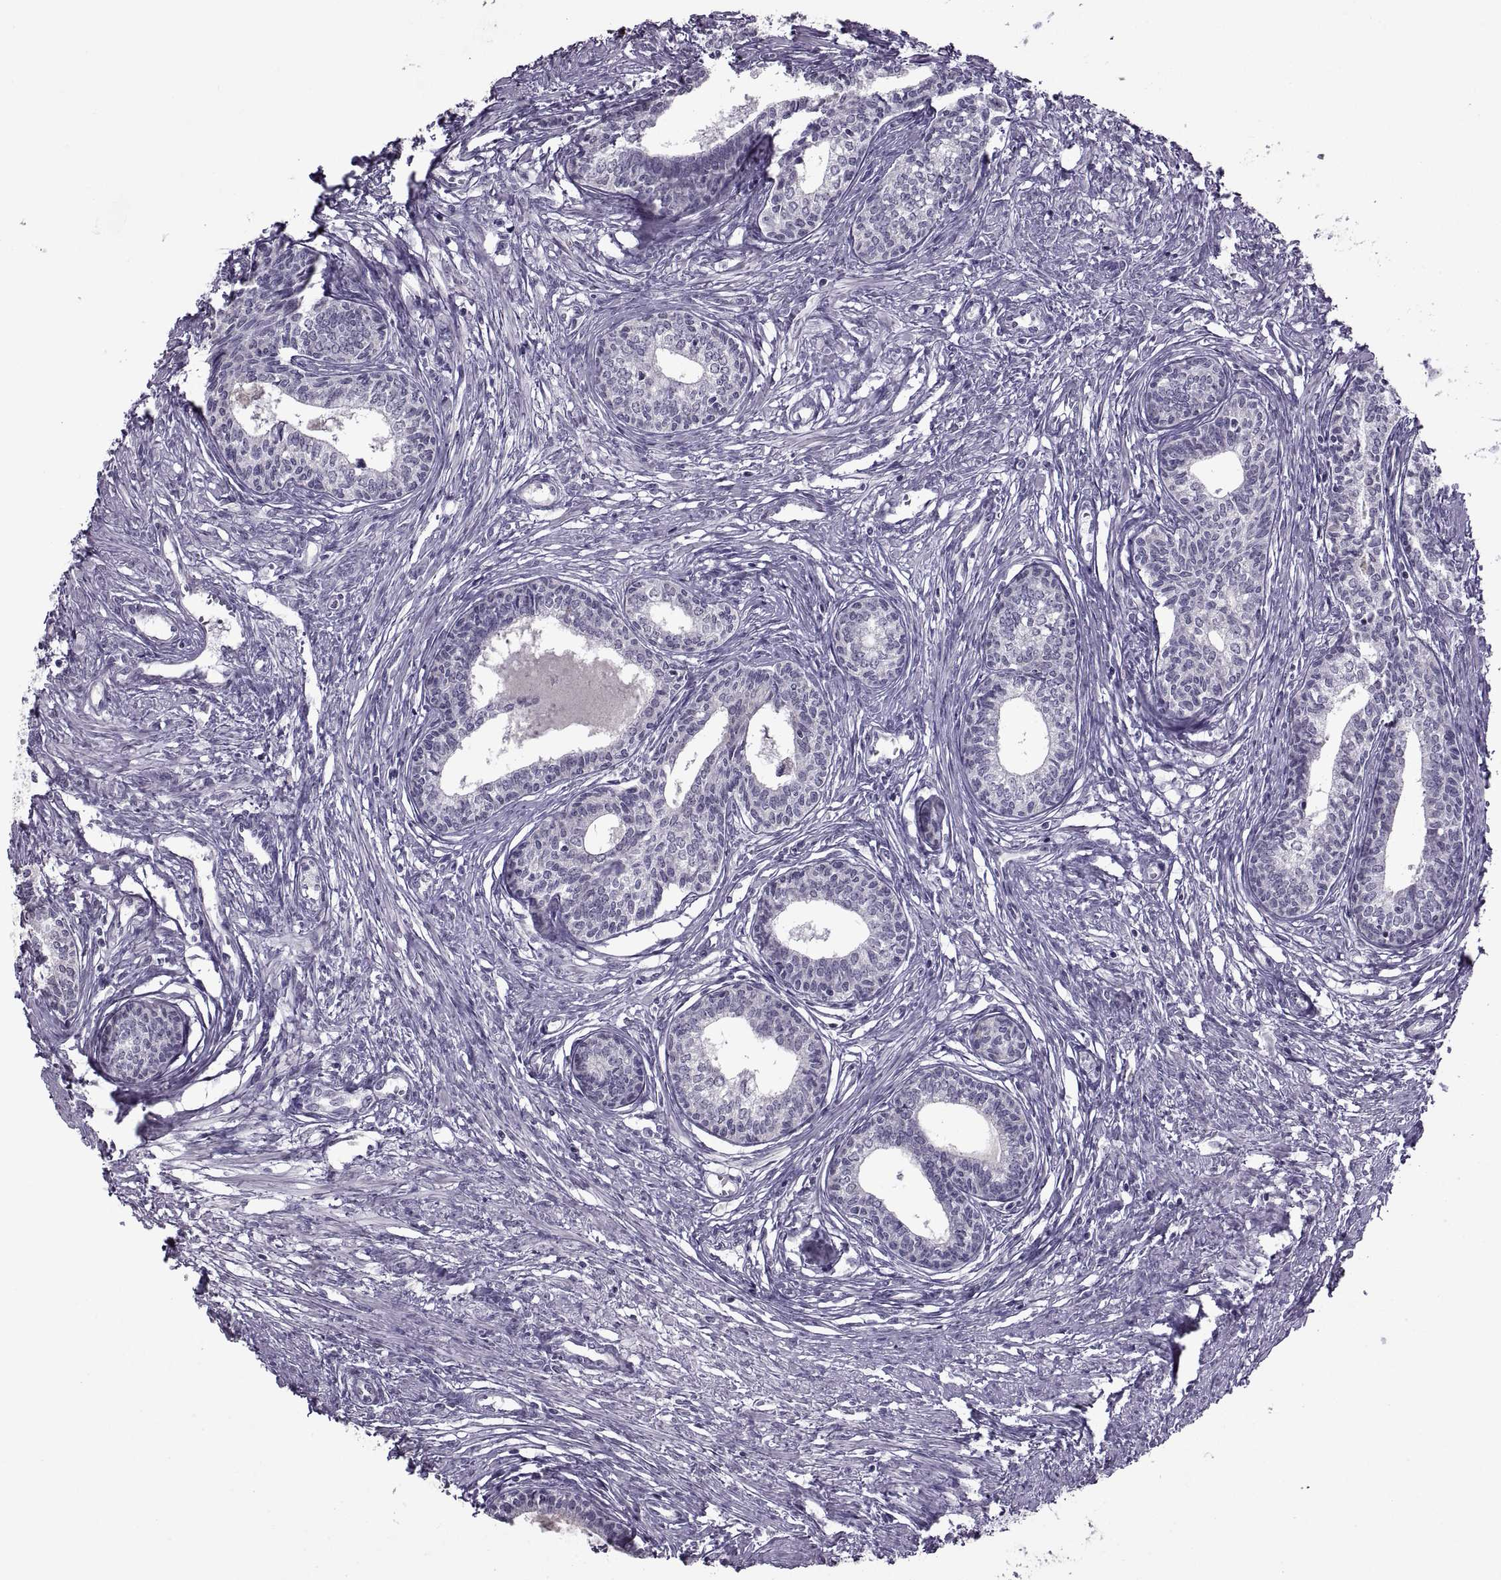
{"staining": {"intensity": "moderate", "quantity": "25%-75%", "location": "cytoplasmic/membranous"}, "tissue": "prostate", "cell_type": "Glandular cells", "image_type": "normal", "snomed": [{"axis": "morphology", "description": "Normal tissue, NOS"}, {"axis": "topography", "description": "Prostate"}], "caption": "Immunohistochemistry photomicrograph of unremarkable human prostate stained for a protein (brown), which shows medium levels of moderate cytoplasmic/membranous positivity in about 25%-75% of glandular cells.", "gene": "ASIC2", "patient": {"sex": "male", "age": 60}}